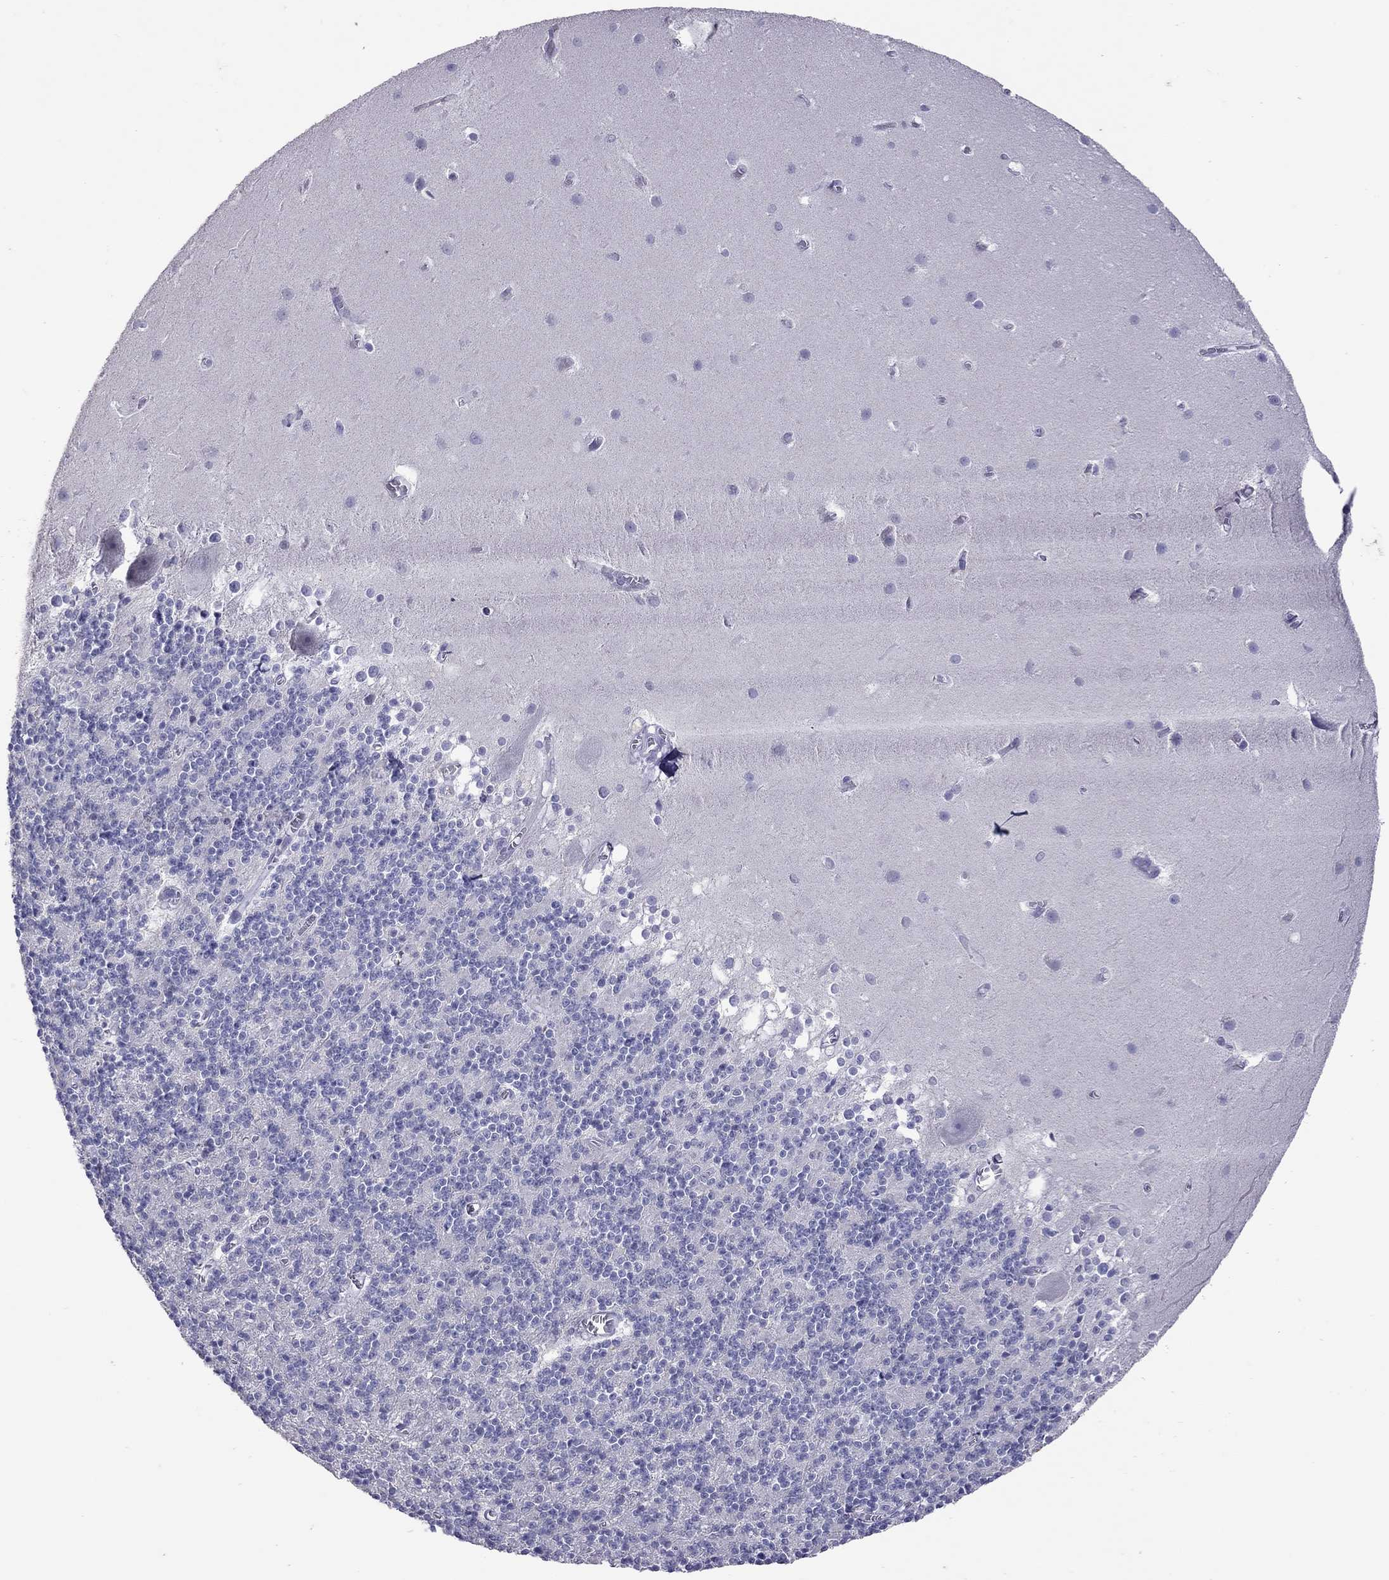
{"staining": {"intensity": "negative", "quantity": "none", "location": "none"}, "tissue": "cerebellum", "cell_type": "Cells in granular layer", "image_type": "normal", "snomed": [{"axis": "morphology", "description": "Normal tissue, NOS"}, {"axis": "topography", "description": "Cerebellum"}], "caption": "This is an immunohistochemistry (IHC) image of normal human cerebellum. There is no expression in cells in granular layer.", "gene": "SLAMF1", "patient": {"sex": "male", "age": 70}}